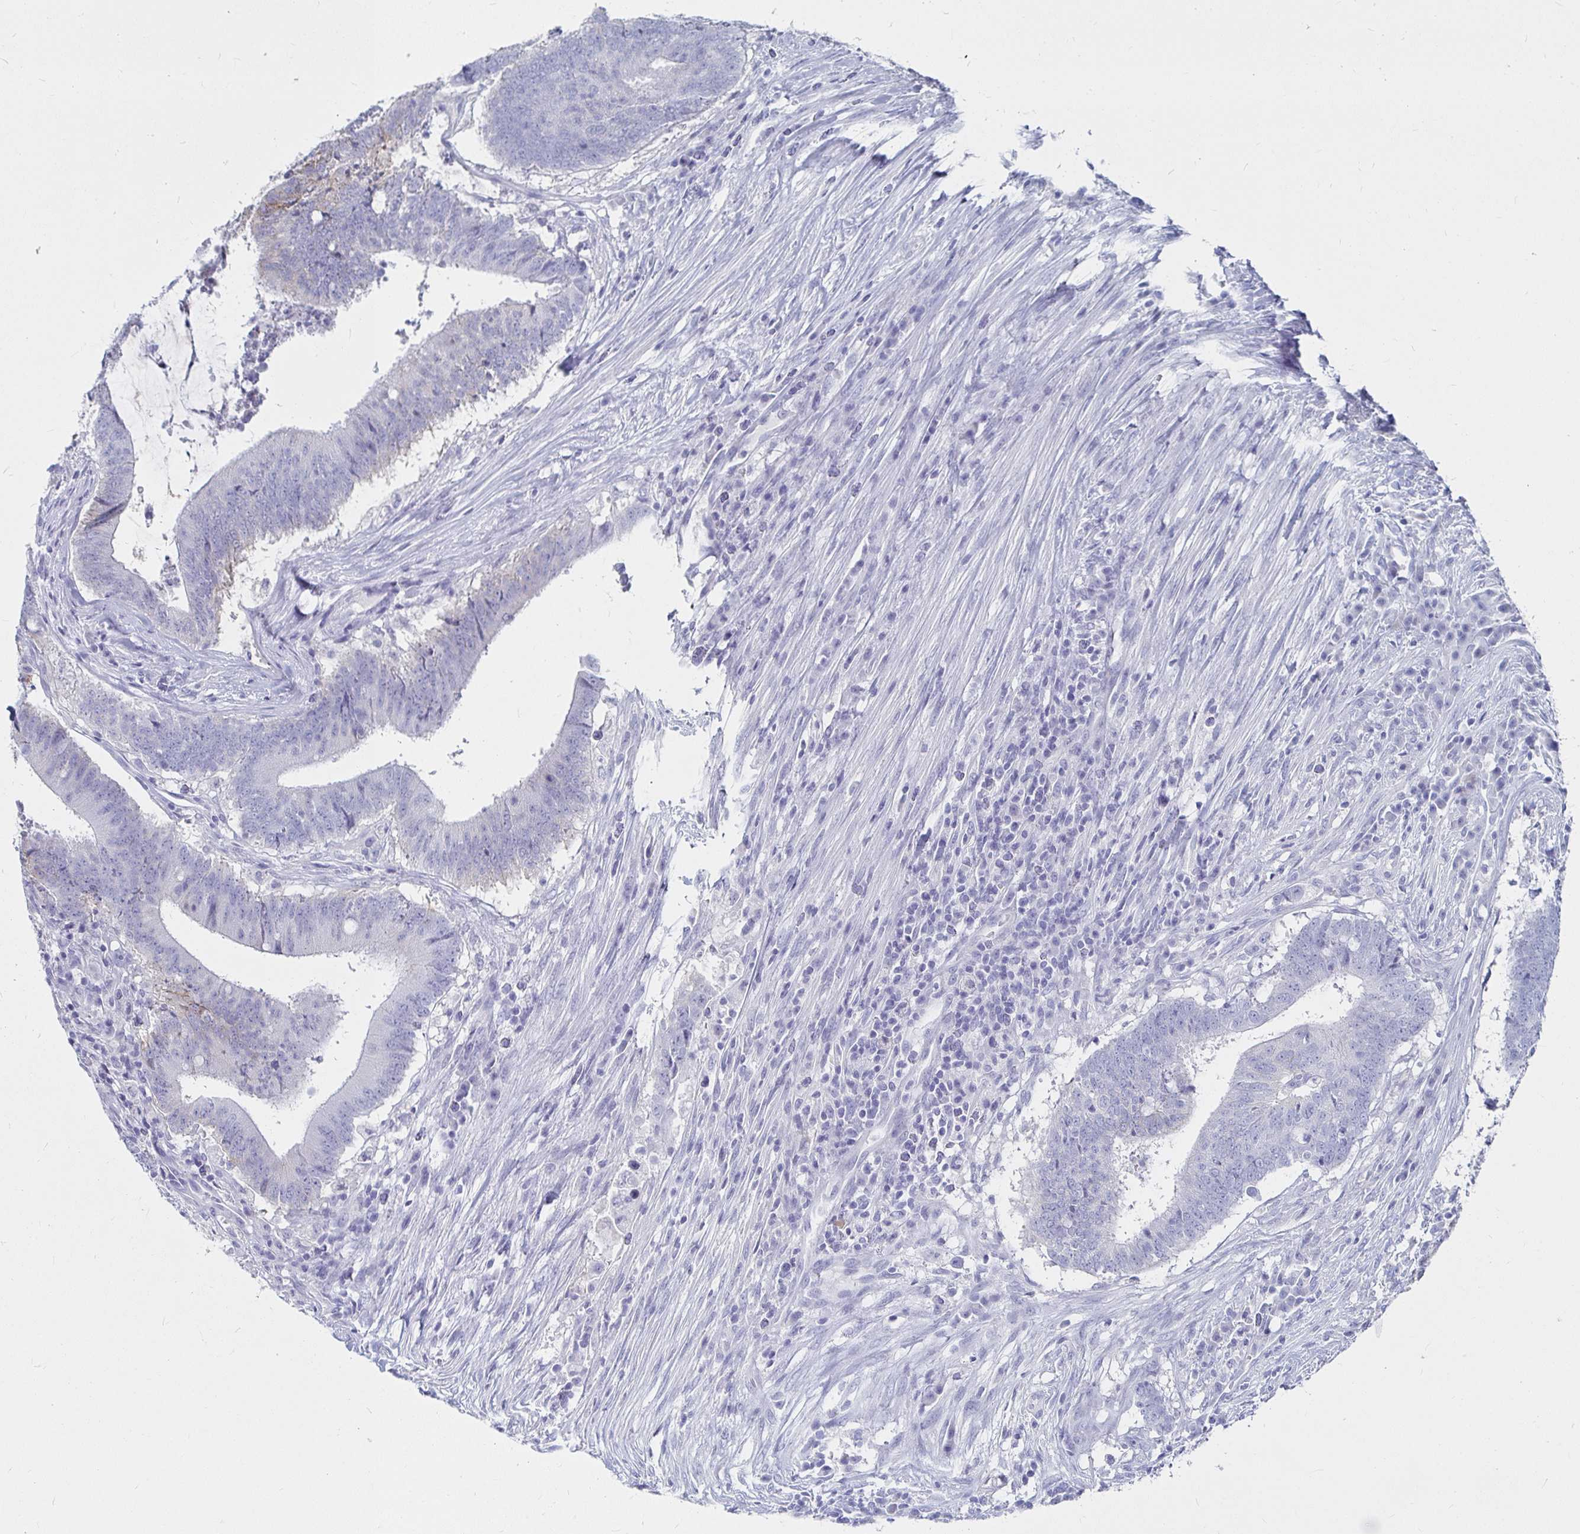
{"staining": {"intensity": "negative", "quantity": "none", "location": "none"}, "tissue": "colorectal cancer", "cell_type": "Tumor cells", "image_type": "cancer", "snomed": [{"axis": "morphology", "description": "Adenocarcinoma, NOS"}, {"axis": "topography", "description": "Colon"}], "caption": "This is an immunohistochemistry image of human colorectal cancer (adenocarcinoma). There is no positivity in tumor cells.", "gene": "CA9", "patient": {"sex": "female", "age": 43}}